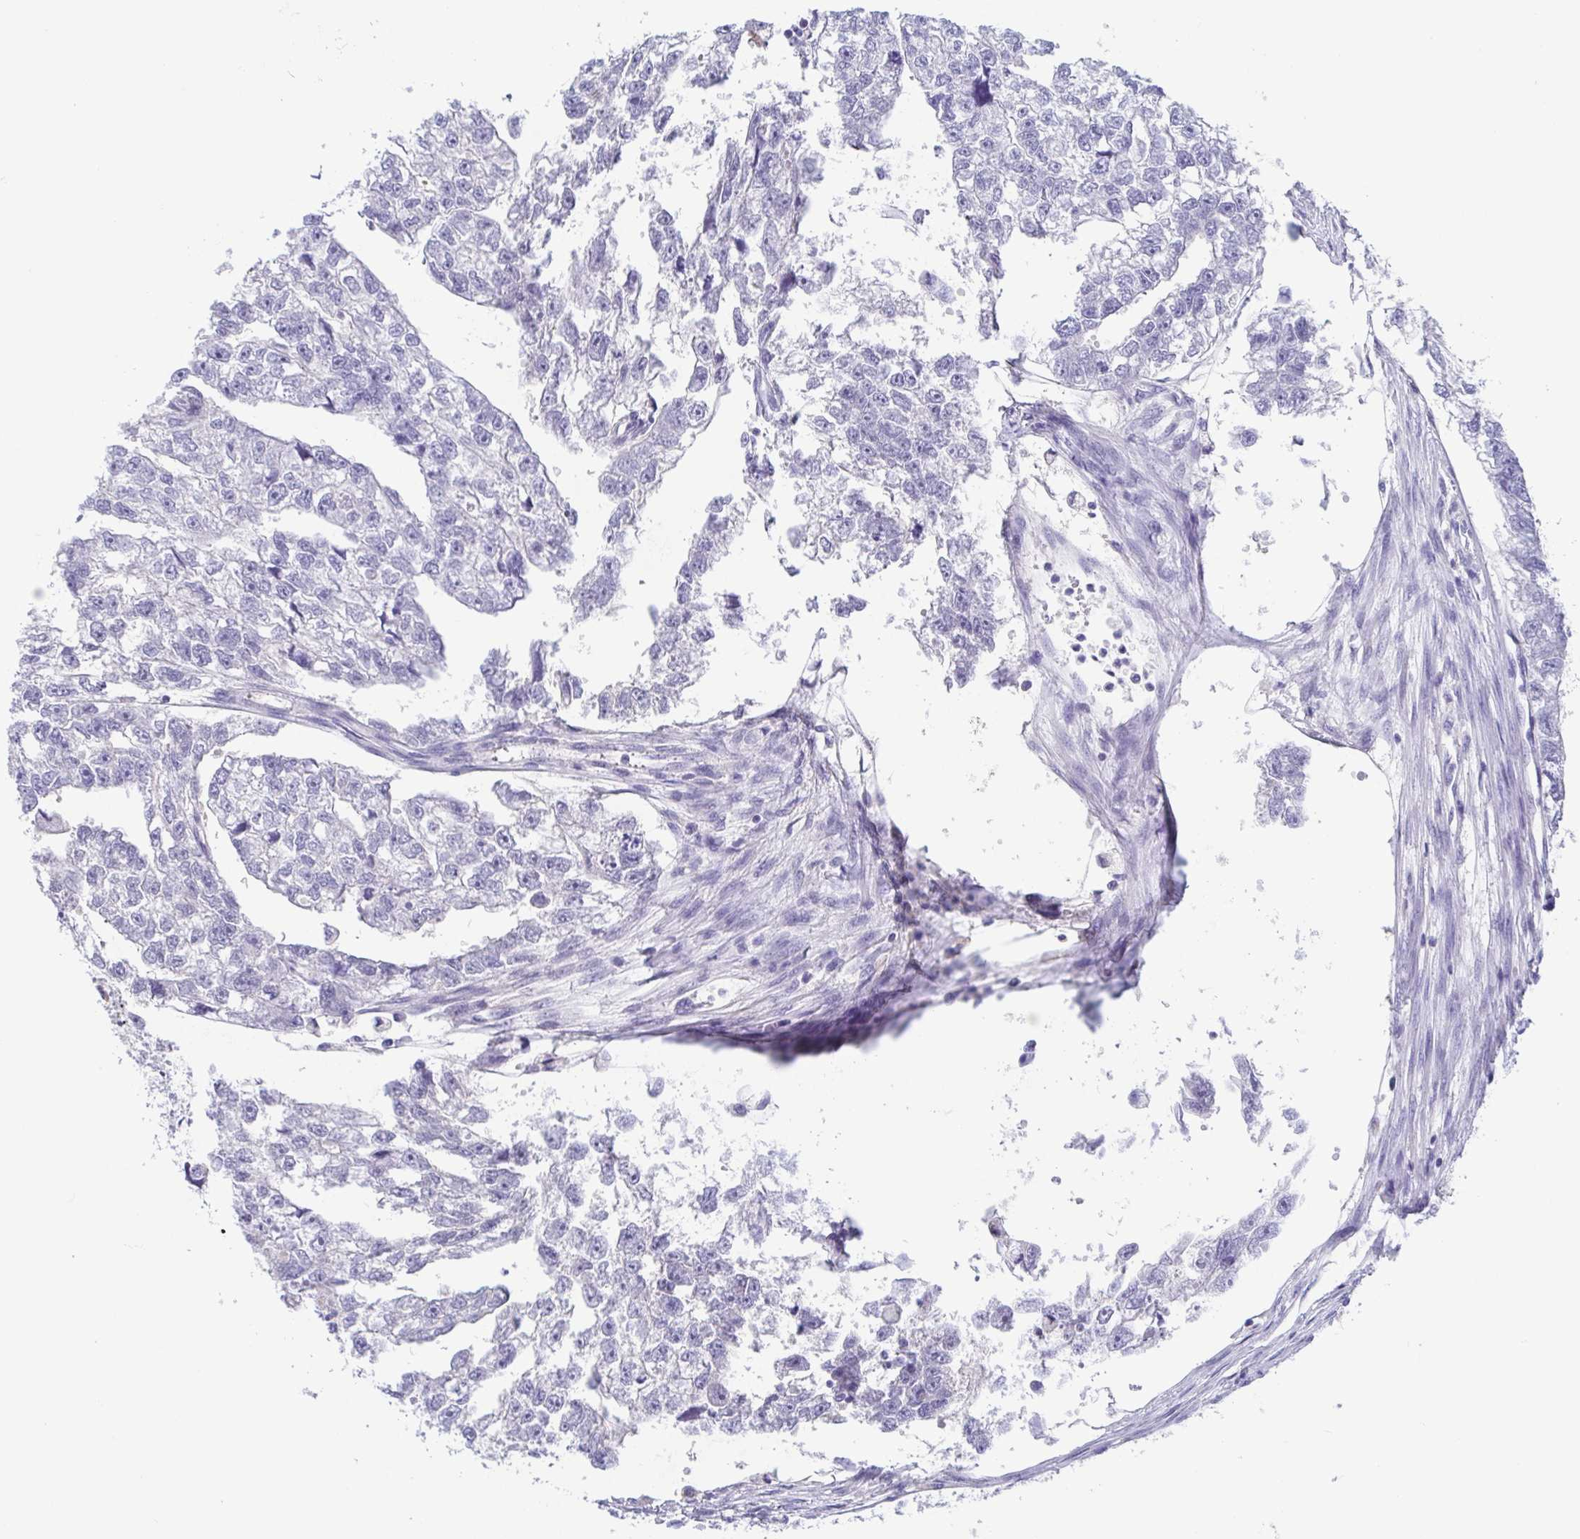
{"staining": {"intensity": "negative", "quantity": "none", "location": "none"}, "tissue": "testis cancer", "cell_type": "Tumor cells", "image_type": "cancer", "snomed": [{"axis": "morphology", "description": "Carcinoma, Embryonal, NOS"}, {"axis": "morphology", "description": "Teratoma, malignant, NOS"}, {"axis": "topography", "description": "Testis"}], "caption": "Immunohistochemistry (IHC) of human testis malignant teratoma demonstrates no staining in tumor cells. (Brightfield microscopy of DAB IHC at high magnification).", "gene": "TREH", "patient": {"sex": "male", "age": 44}}